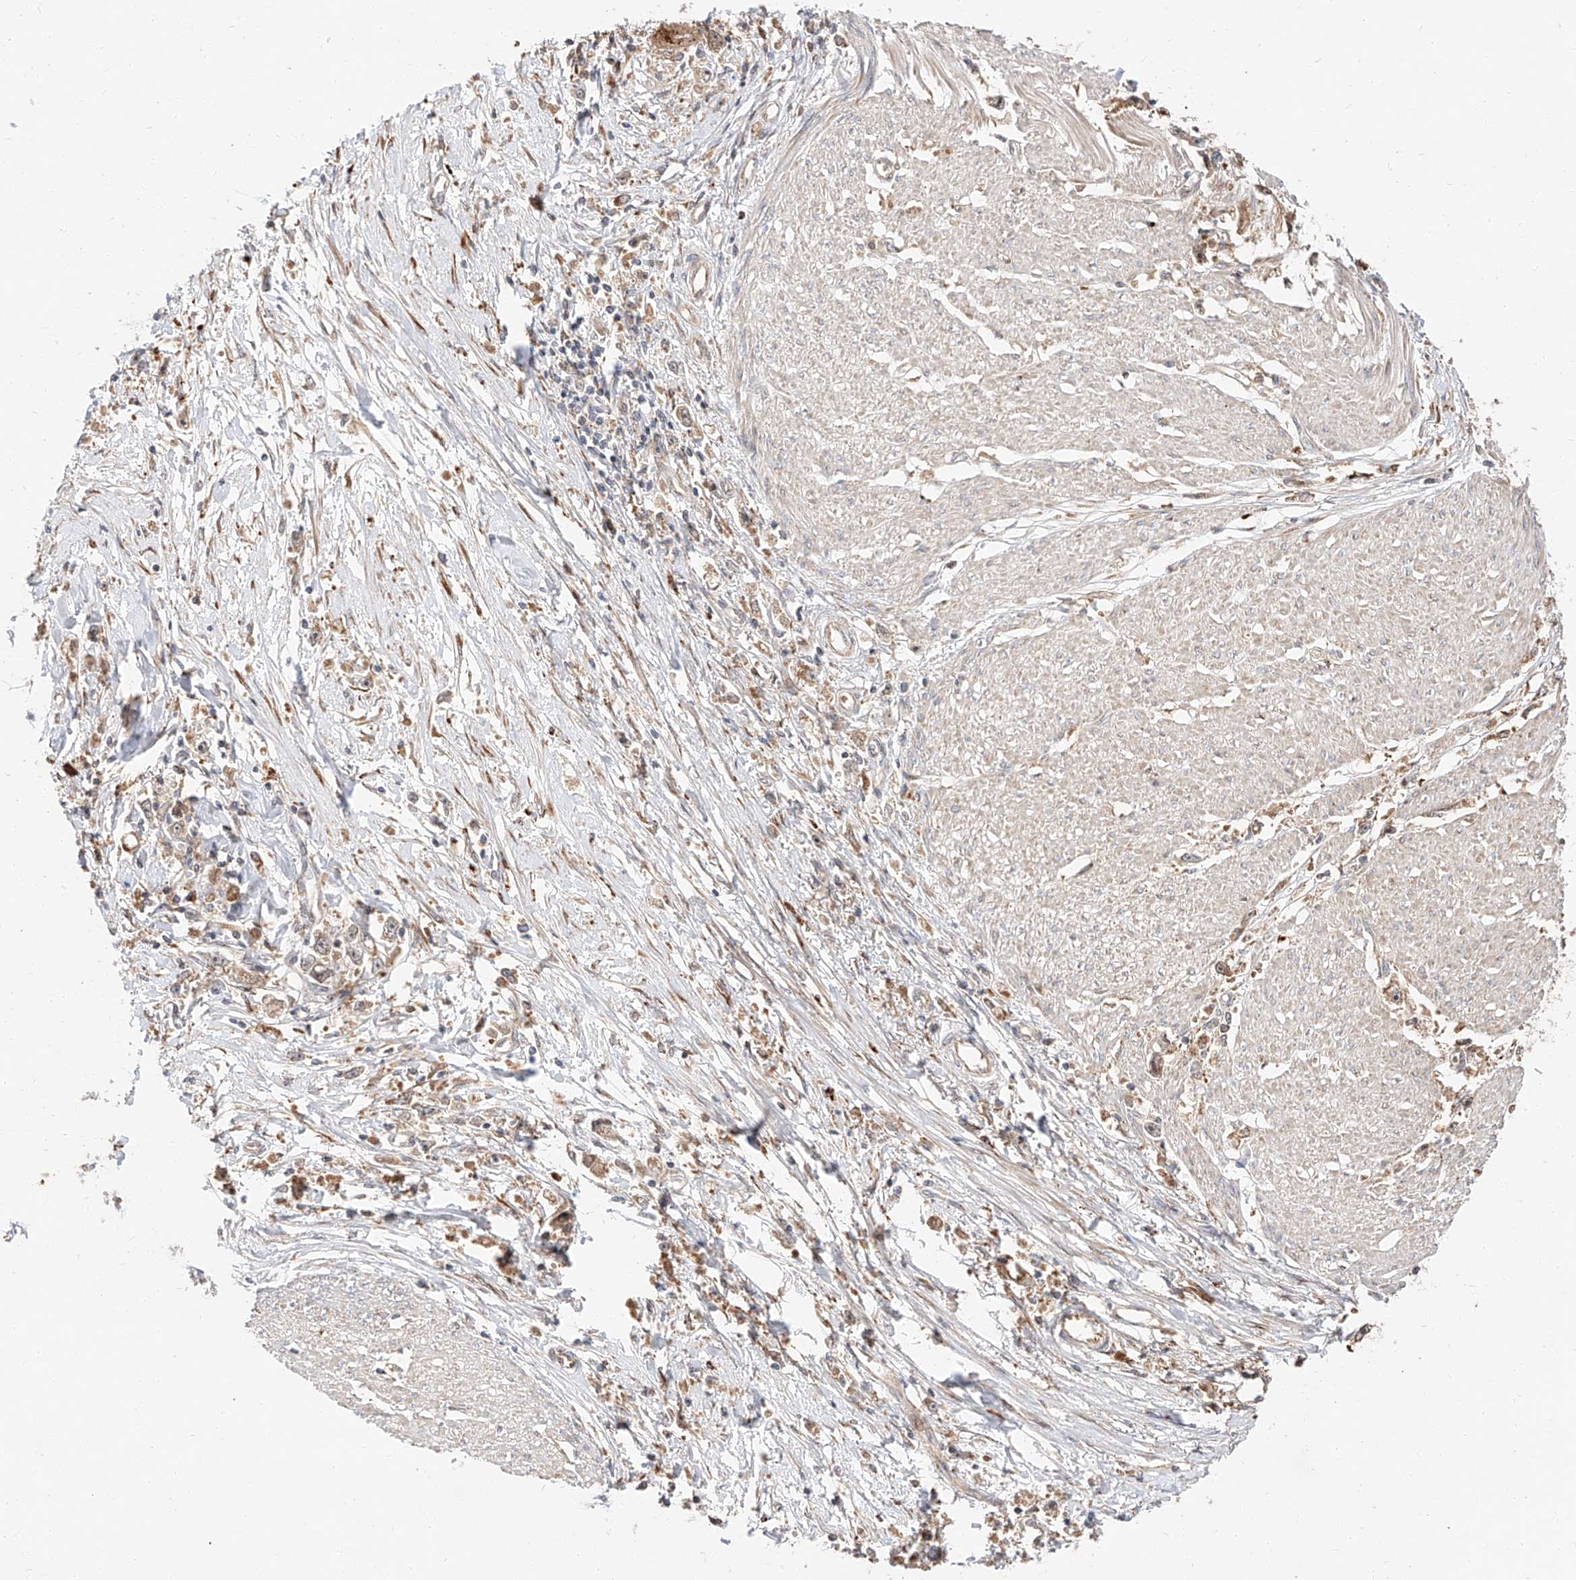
{"staining": {"intensity": "weak", "quantity": "<25%", "location": "cytoplasmic/membranous"}, "tissue": "stomach cancer", "cell_type": "Tumor cells", "image_type": "cancer", "snomed": [{"axis": "morphology", "description": "Adenocarcinoma, NOS"}, {"axis": "topography", "description": "Stomach"}], "caption": "The micrograph reveals no staining of tumor cells in stomach cancer. (DAB (3,3'-diaminobenzidine) immunohistochemistry, high magnification).", "gene": "DIRAS3", "patient": {"sex": "female", "age": 59}}